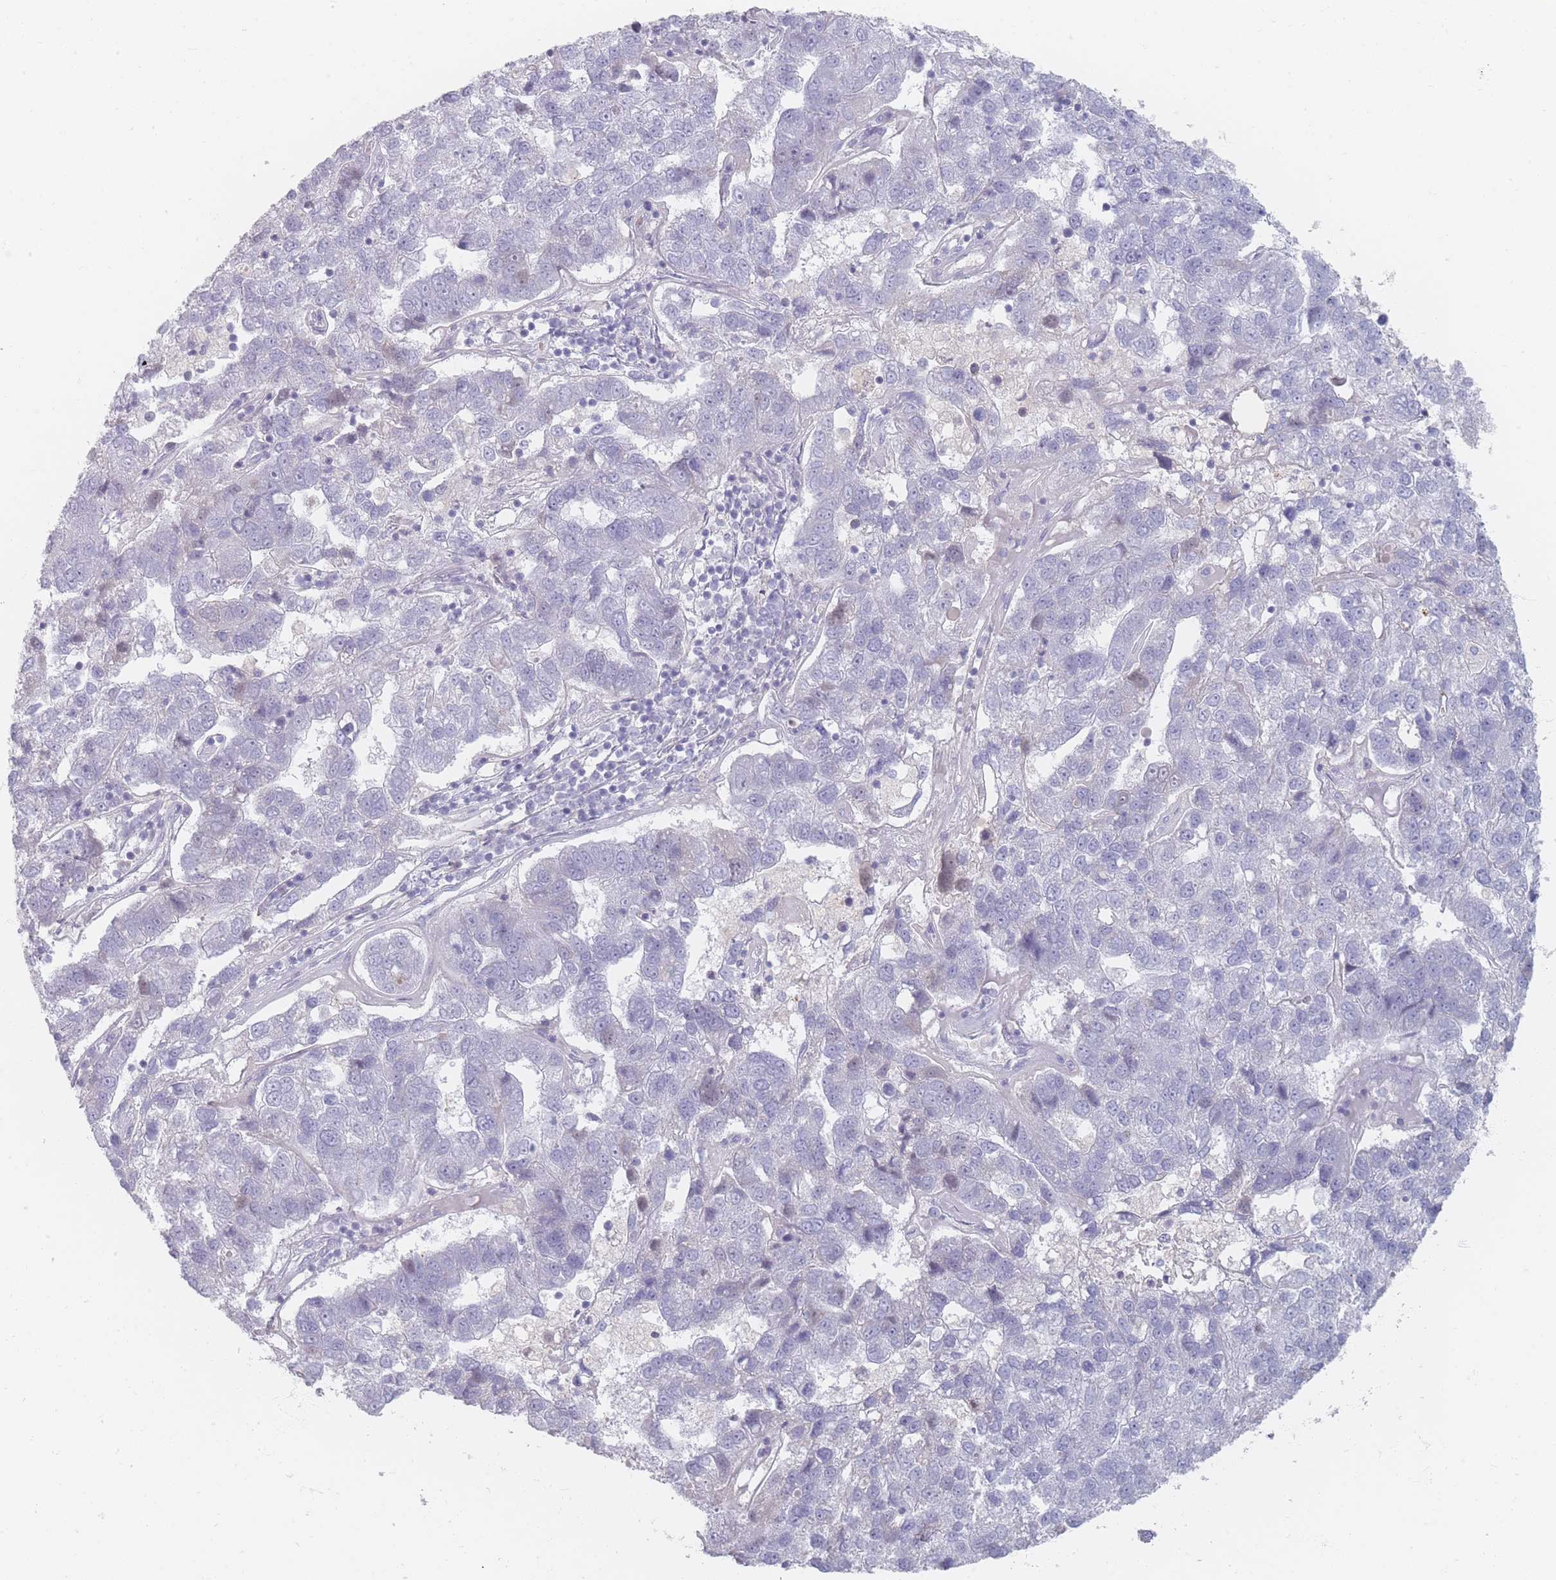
{"staining": {"intensity": "negative", "quantity": "none", "location": "none"}, "tissue": "pancreatic cancer", "cell_type": "Tumor cells", "image_type": "cancer", "snomed": [{"axis": "morphology", "description": "Adenocarcinoma, NOS"}, {"axis": "topography", "description": "Pancreas"}], "caption": "This is a image of immunohistochemistry (IHC) staining of pancreatic cancer (adenocarcinoma), which shows no expression in tumor cells.", "gene": "HELZ2", "patient": {"sex": "female", "age": 61}}